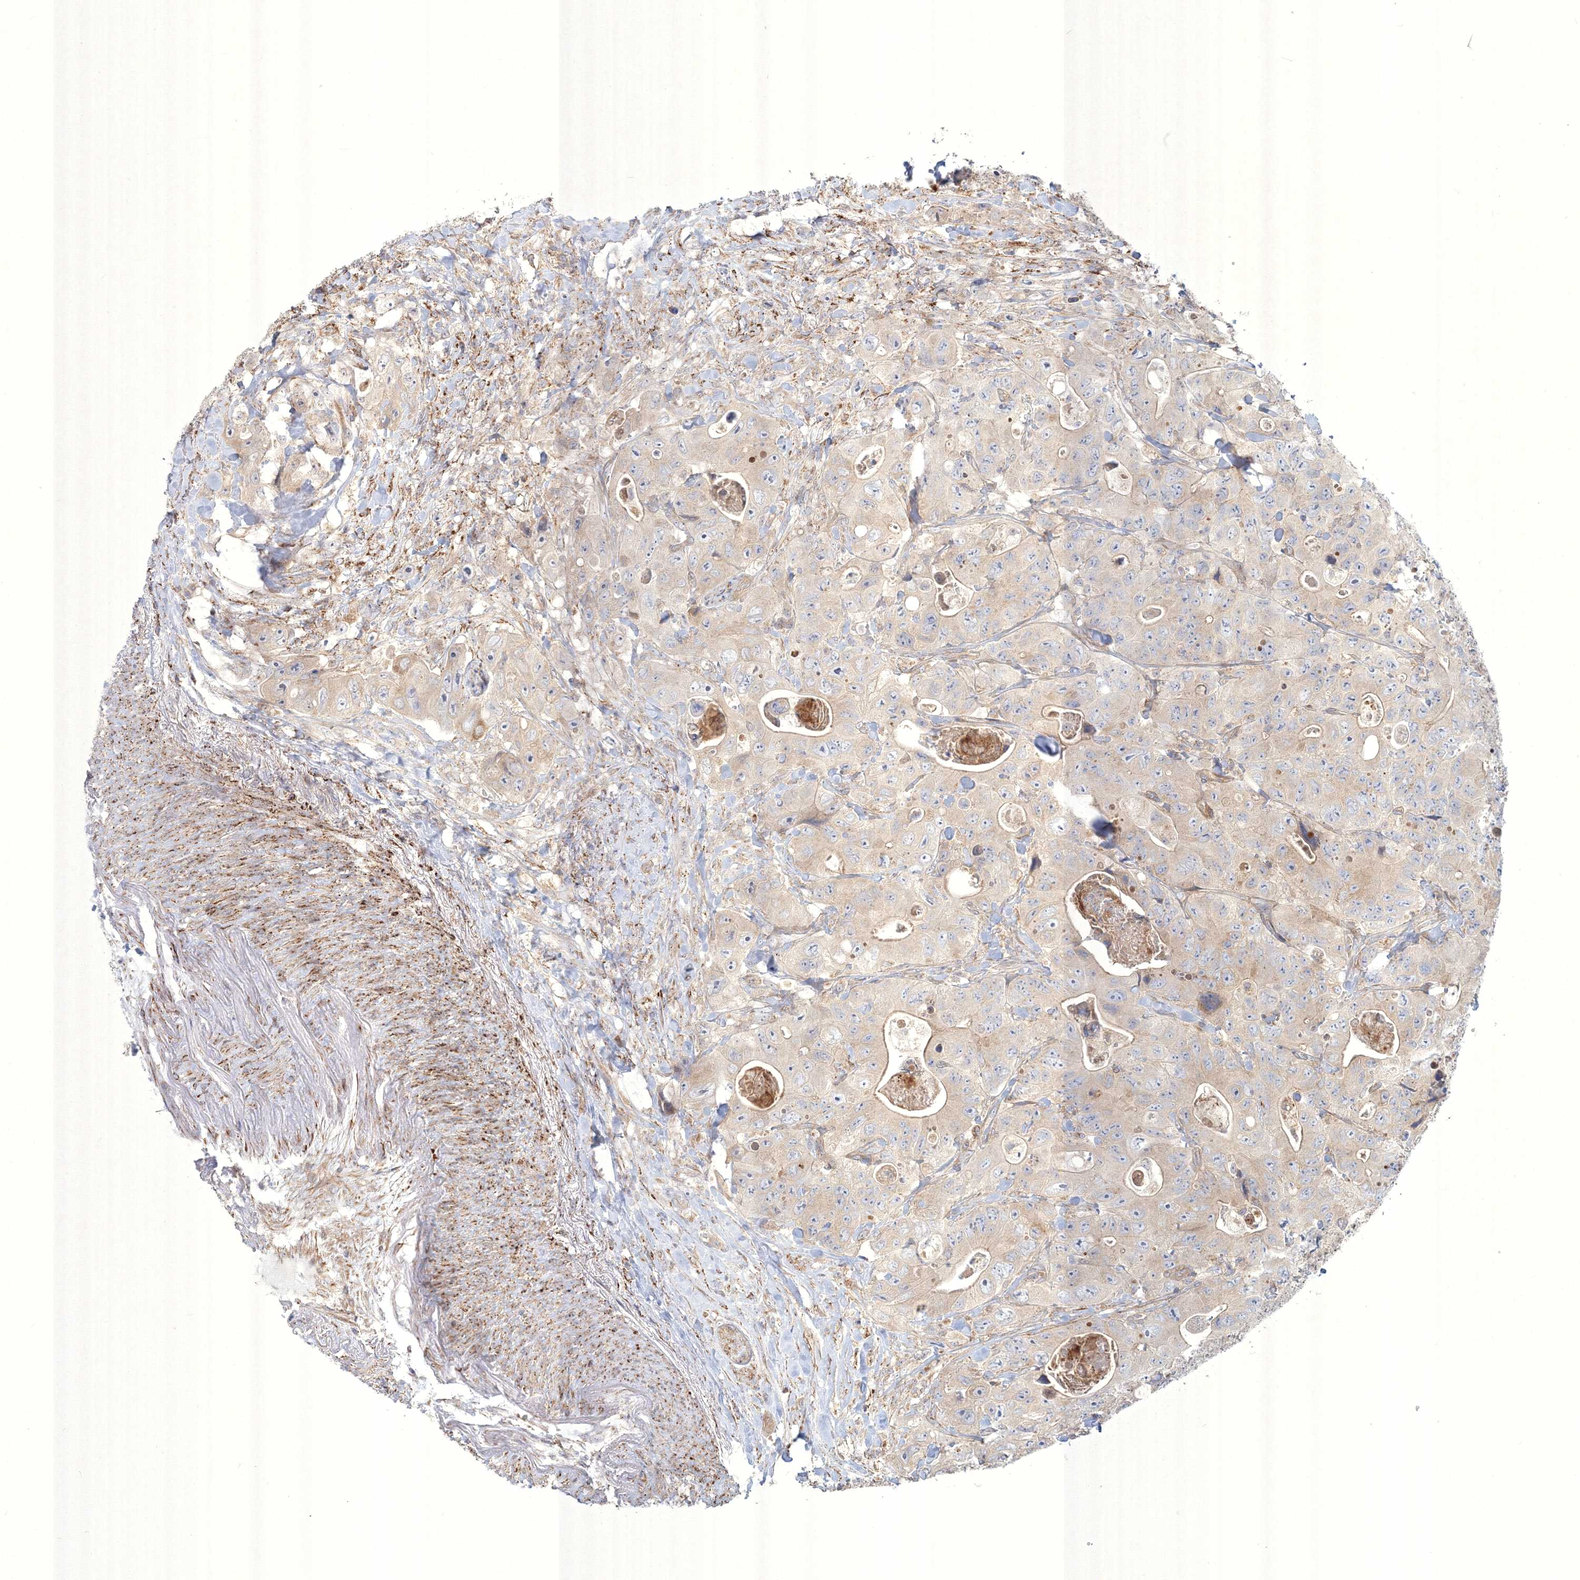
{"staining": {"intensity": "weak", "quantity": "25%-75%", "location": "cytoplasmic/membranous"}, "tissue": "colorectal cancer", "cell_type": "Tumor cells", "image_type": "cancer", "snomed": [{"axis": "morphology", "description": "Adenocarcinoma, NOS"}, {"axis": "topography", "description": "Colon"}], "caption": "High-magnification brightfield microscopy of adenocarcinoma (colorectal) stained with DAB (brown) and counterstained with hematoxylin (blue). tumor cells exhibit weak cytoplasmic/membranous positivity is identified in approximately25%-75% of cells. The staining was performed using DAB (3,3'-diaminobenzidine), with brown indicating positive protein expression. Nuclei are stained blue with hematoxylin.", "gene": "WDR49", "patient": {"sex": "female", "age": 46}}